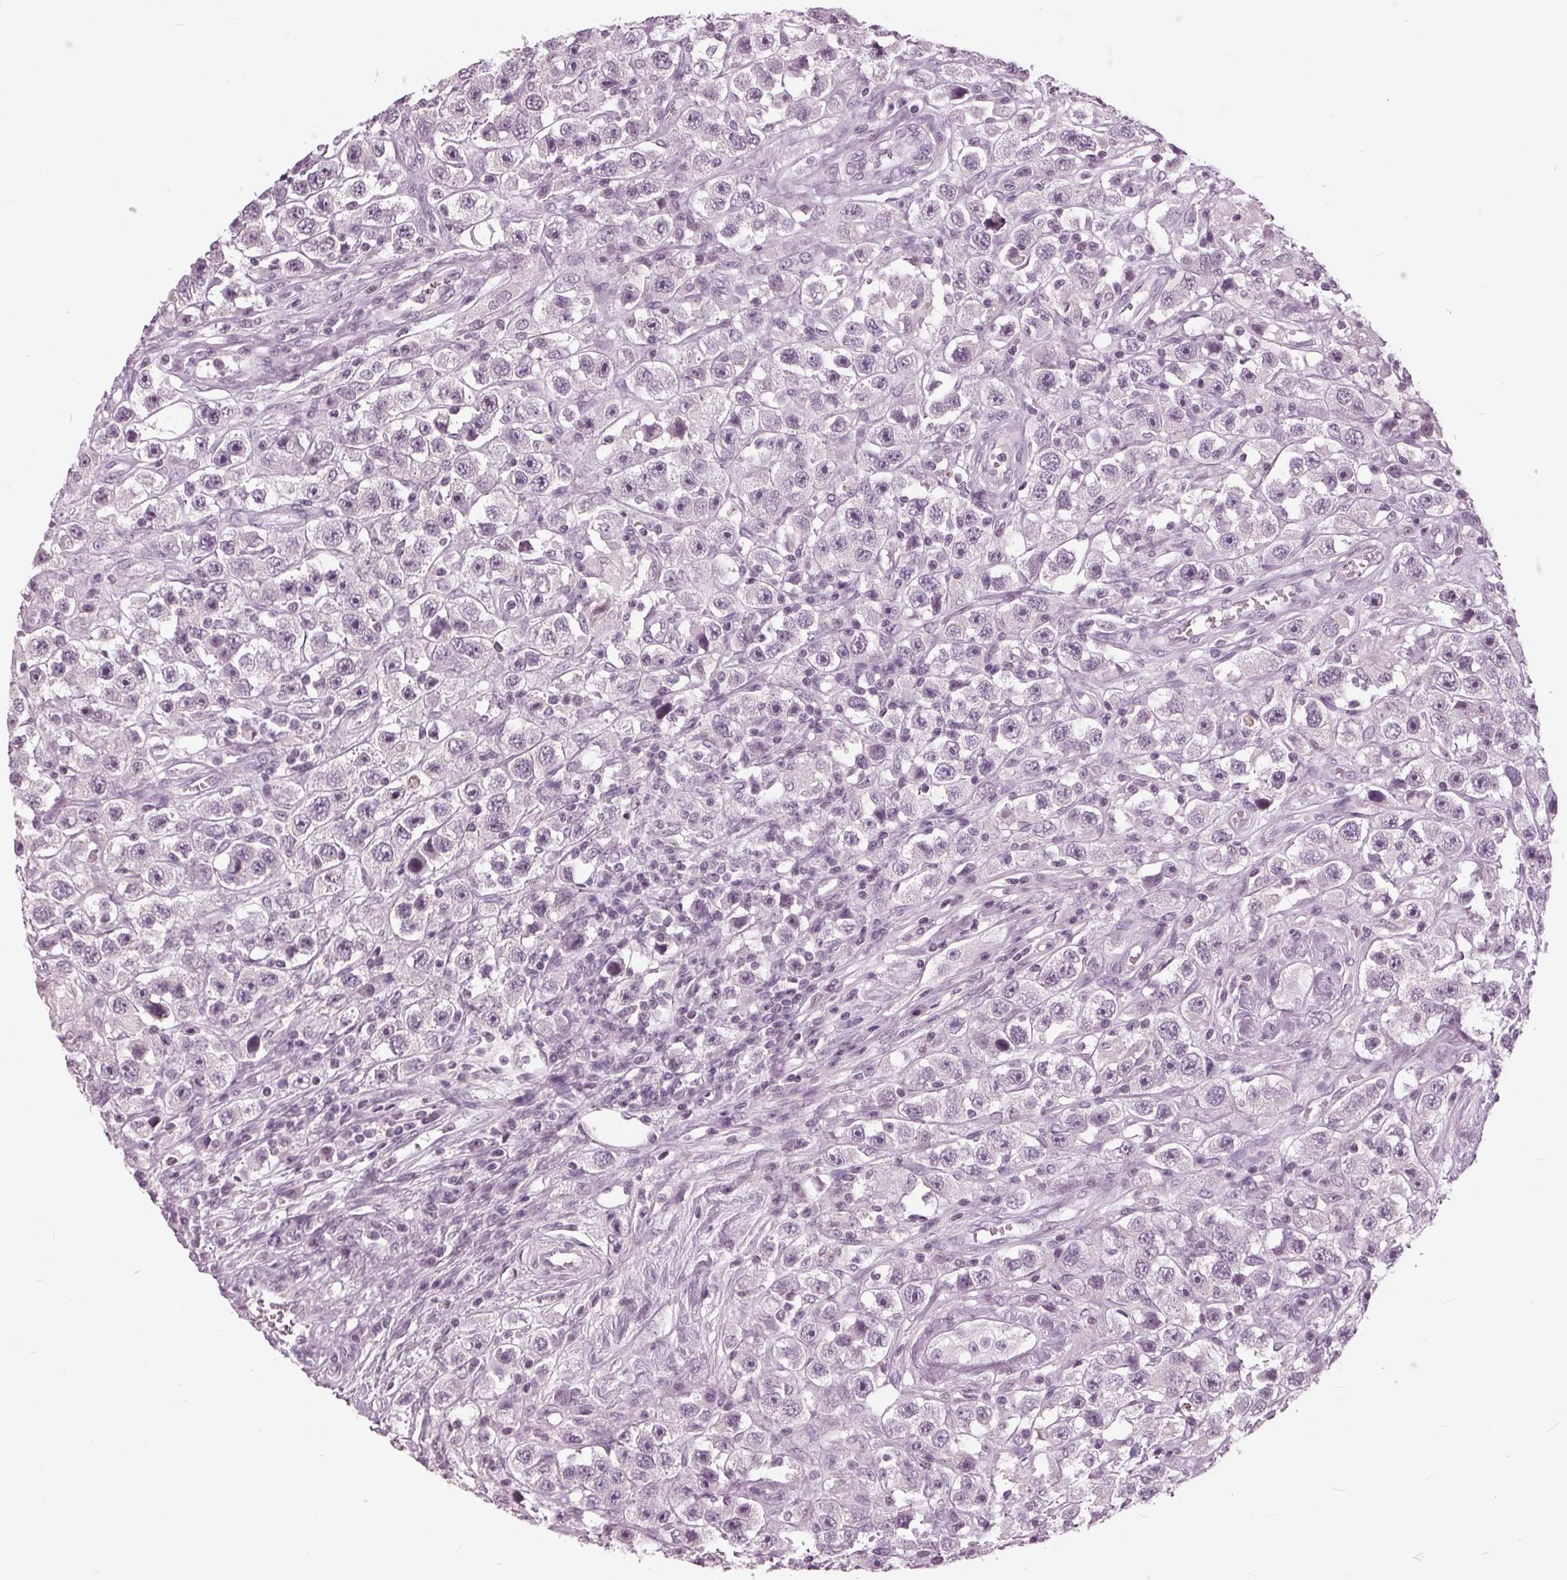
{"staining": {"intensity": "negative", "quantity": "none", "location": "none"}, "tissue": "testis cancer", "cell_type": "Tumor cells", "image_type": "cancer", "snomed": [{"axis": "morphology", "description": "Seminoma, NOS"}, {"axis": "topography", "description": "Testis"}], "caption": "This is a photomicrograph of immunohistochemistry staining of testis cancer, which shows no staining in tumor cells.", "gene": "SLC9A4", "patient": {"sex": "male", "age": 45}}